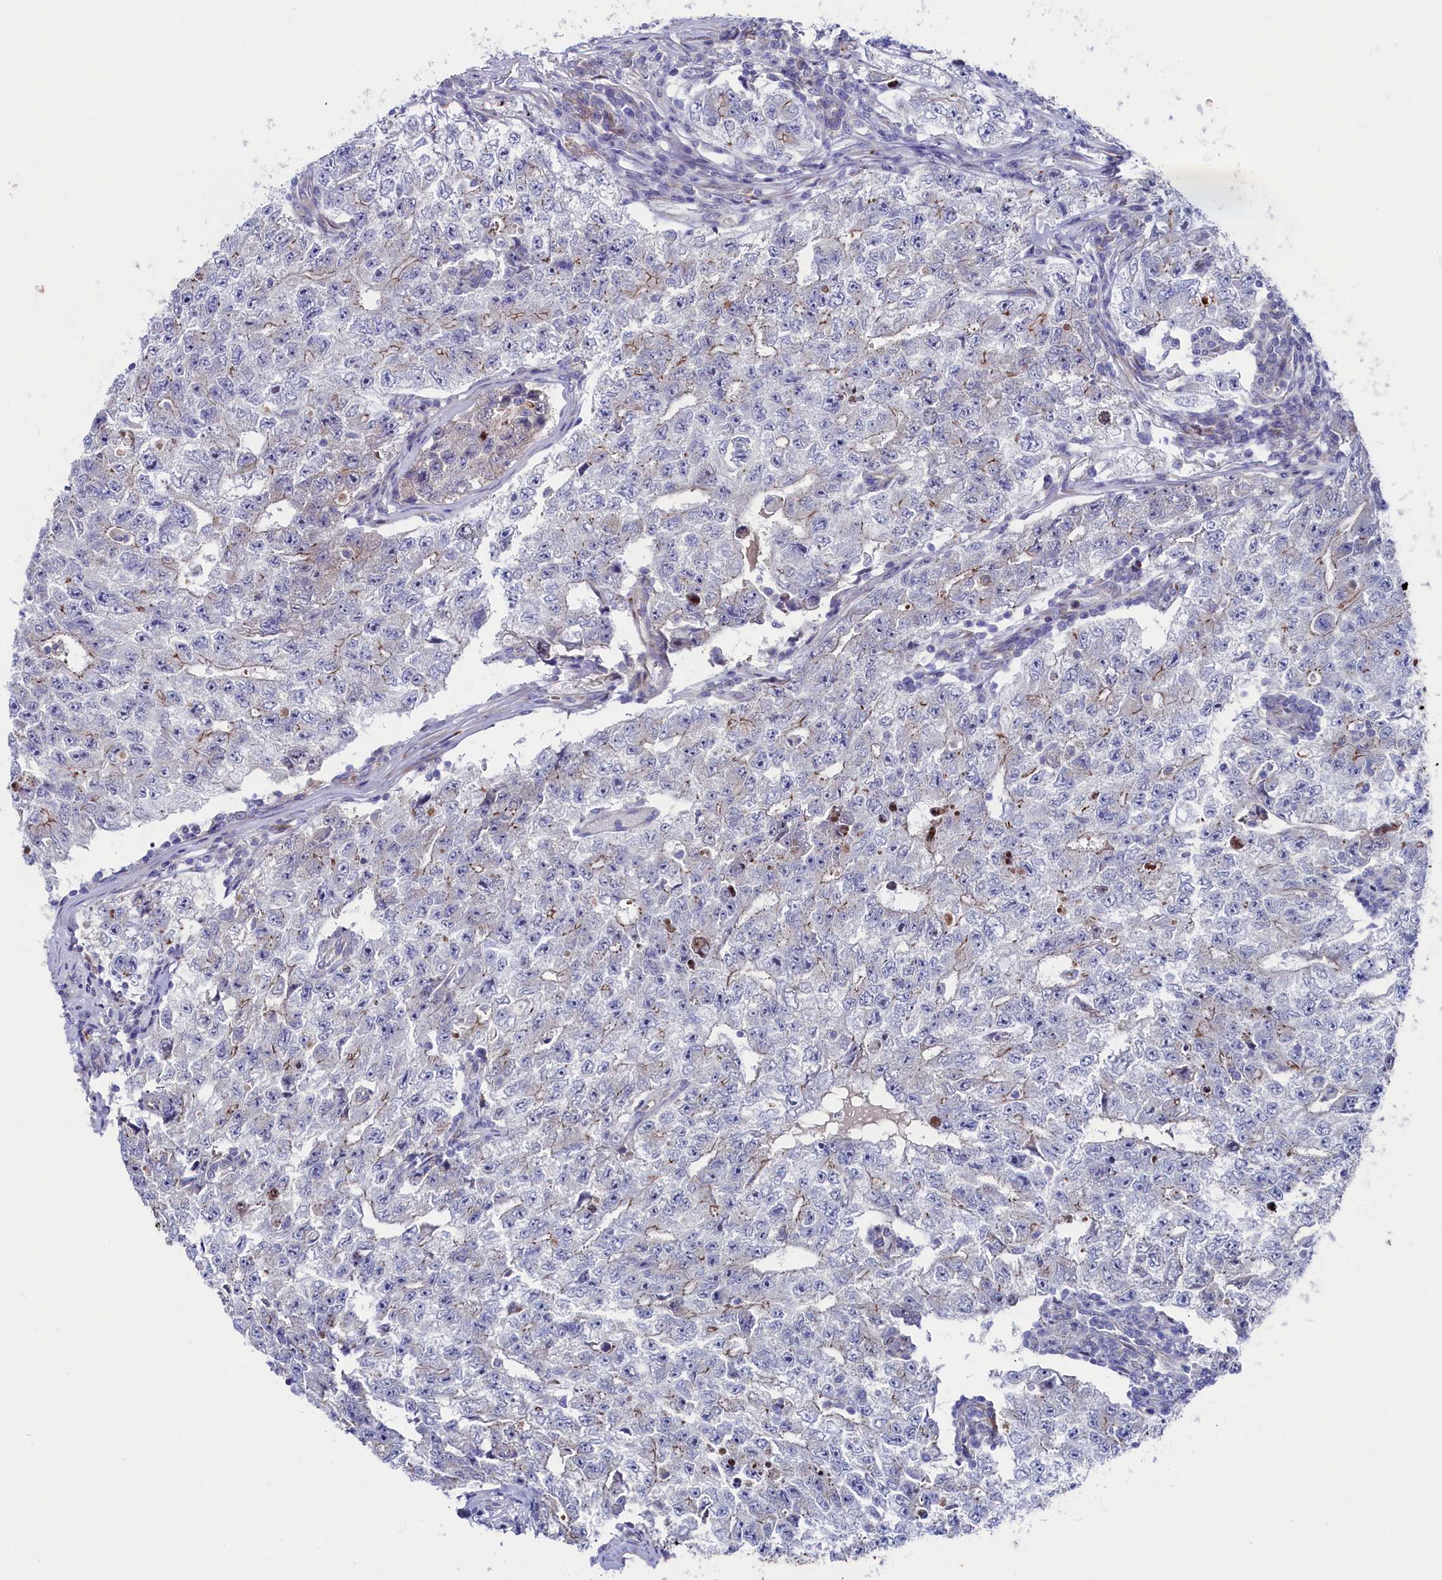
{"staining": {"intensity": "weak", "quantity": "<25%", "location": "cytoplasmic/membranous"}, "tissue": "testis cancer", "cell_type": "Tumor cells", "image_type": "cancer", "snomed": [{"axis": "morphology", "description": "Carcinoma, Embryonal, NOS"}, {"axis": "topography", "description": "Testis"}], "caption": "An immunohistochemistry (IHC) histopathology image of embryonal carcinoma (testis) is shown. There is no staining in tumor cells of embryonal carcinoma (testis).", "gene": "NUDT7", "patient": {"sex": "male", "age": 17}}